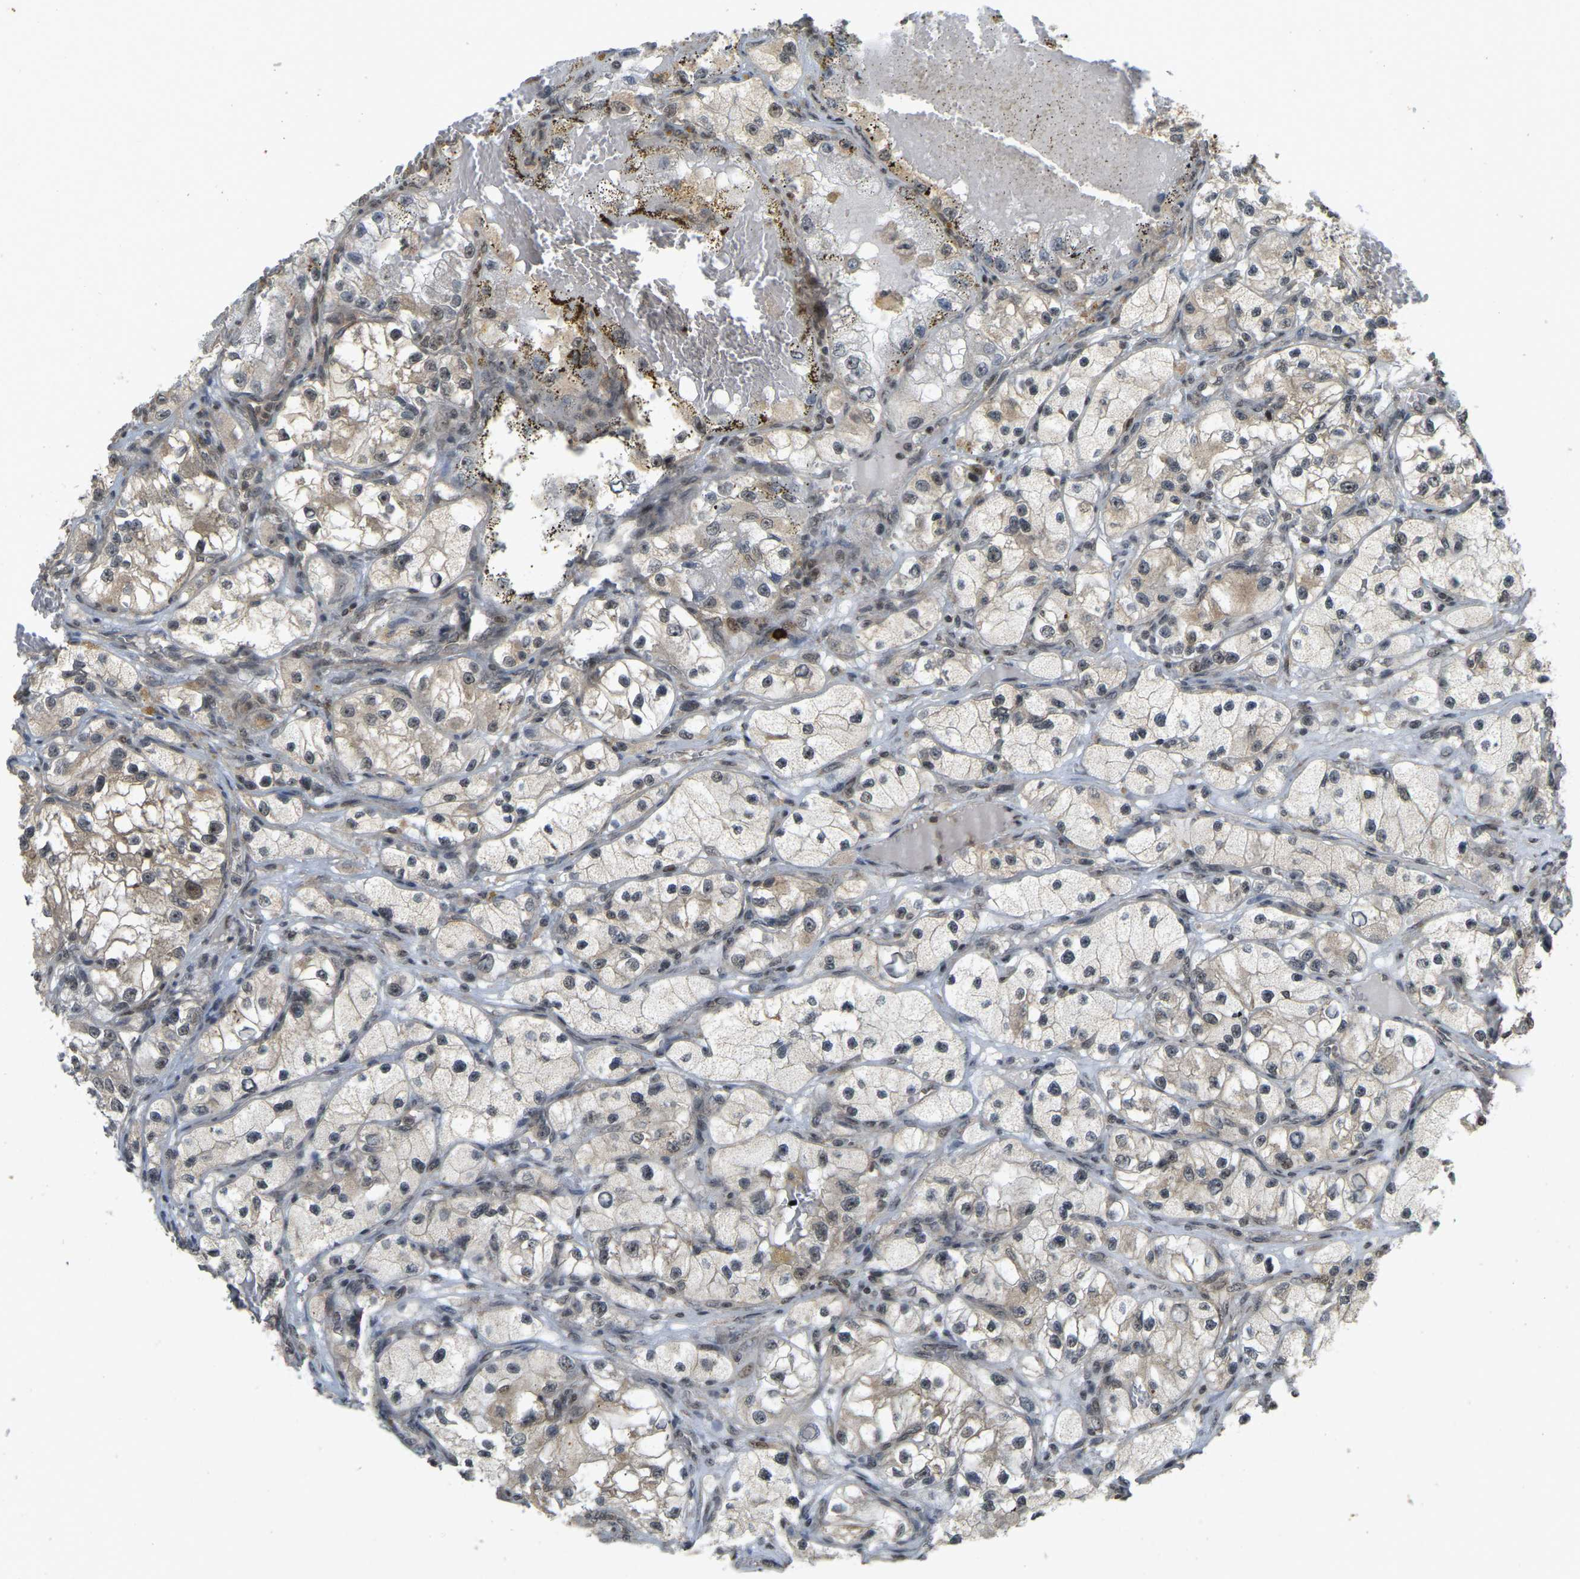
{"staining": {"intensity": "weak", "quantity": "25%-75%", "location": "cytoplasmic/membranous,nuclear"}, "tissue": "renal cancer", "cell_type": "Tumor cells", "image_type": "cancer", "snomed": [{"axis": "morphology", "description": "Adenocarcinoma, NOS"}, {"axis": "topography", "description": "Kidney"}], "caption": "Human renal cancer (adenocarcinoma) stained for a protein (brown) reveals weak cytoplasmic/membranous and nuclear positive expression in about 25%-75% of tumor cells.", "gene": "BRF2", "patient": {"sex": "female", "age": 57}}